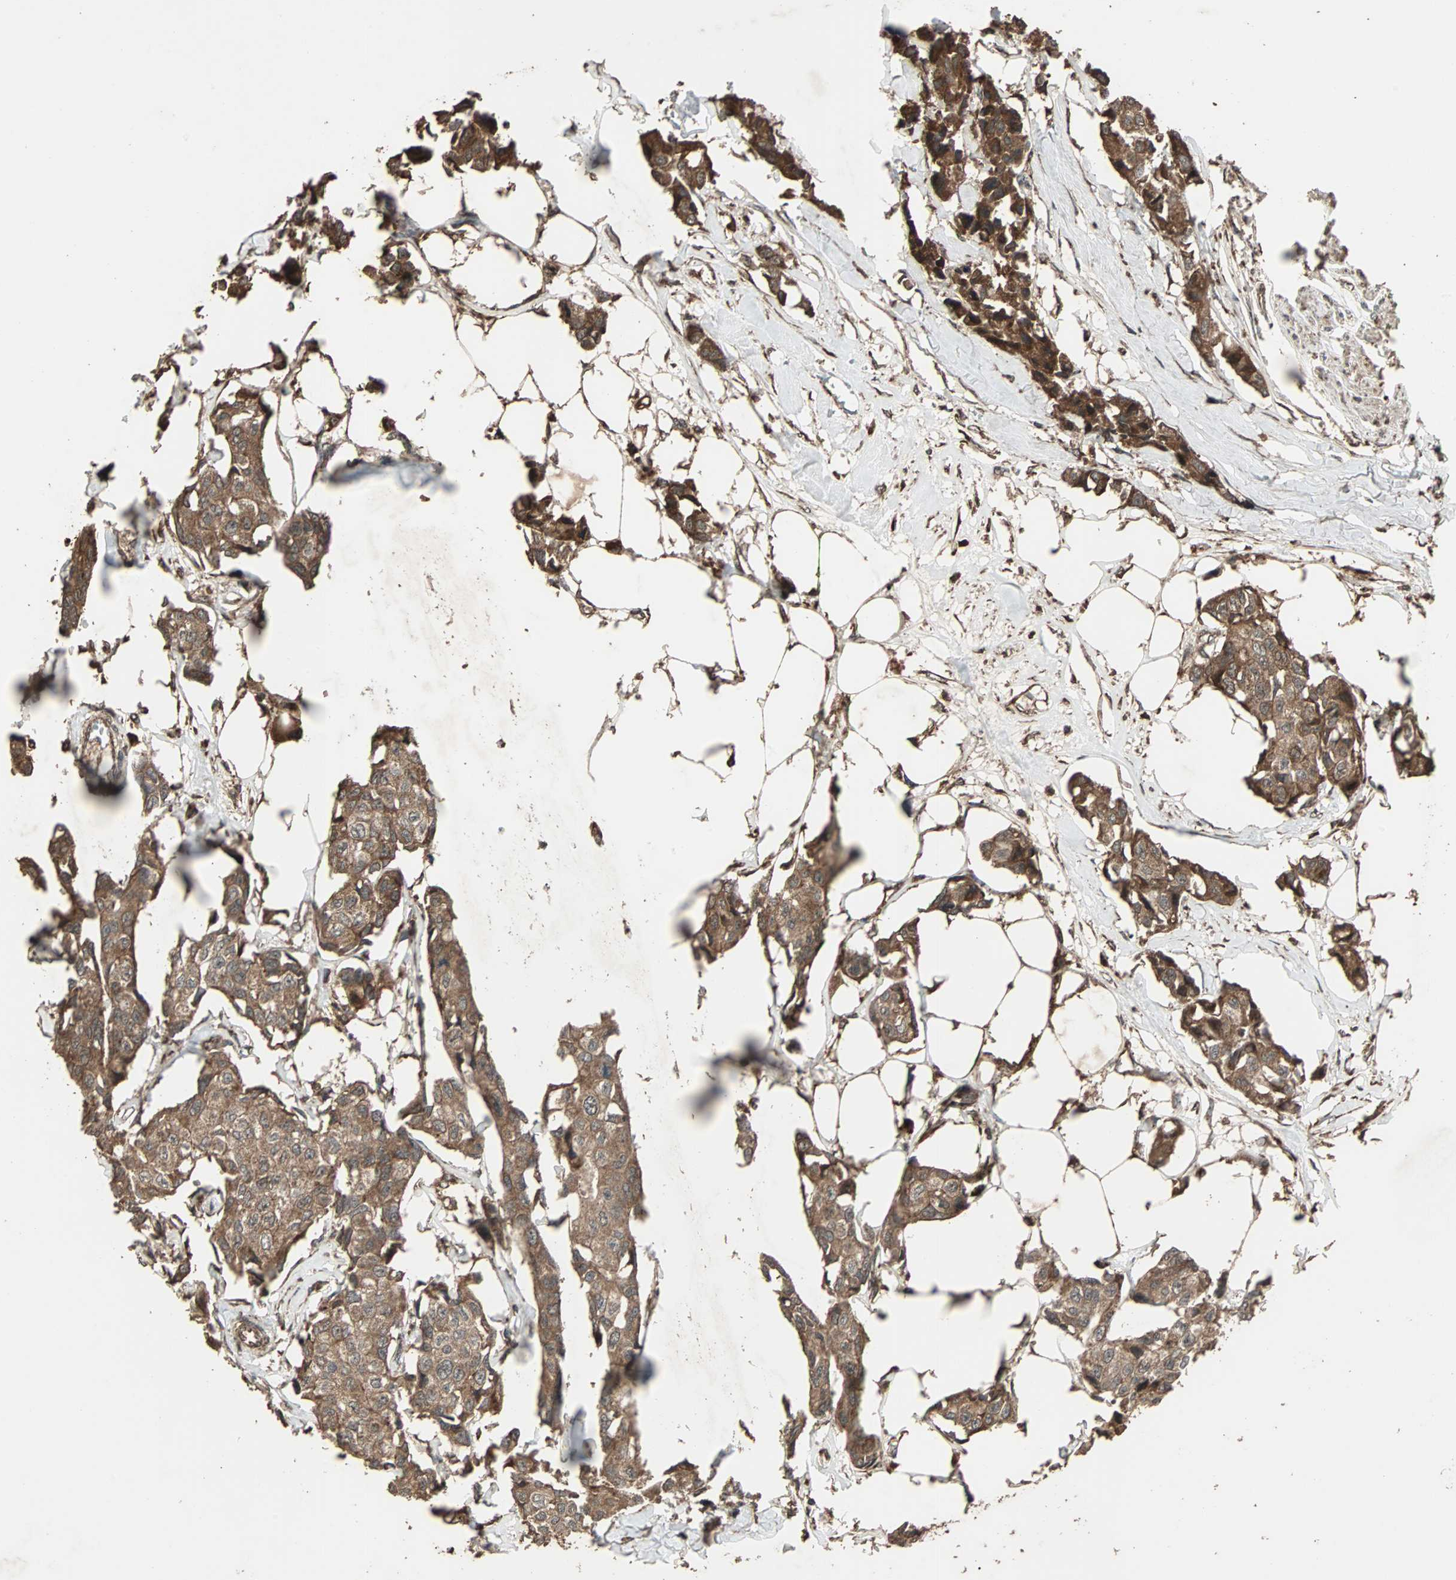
{"staining": {"intensity": "strong", "quantity": ">75%", "location": "cytoplasmic/membranous"}, "tissue": "breast cancer", "cell_type": "Tumor cells", "image_type": "cancer", "snomed": [{"axis": "morphology", "description": "Duct carcinoma"}, {"axis": "topography", "description": "Breast"}], "caption": "Breast cancer stained with IHC shows strong cytoplasmic/membranous expression in approximately >75% of tumor cells.", "gene": "LAMTOR5", "patient": {"sex": "female", "age": 80}}